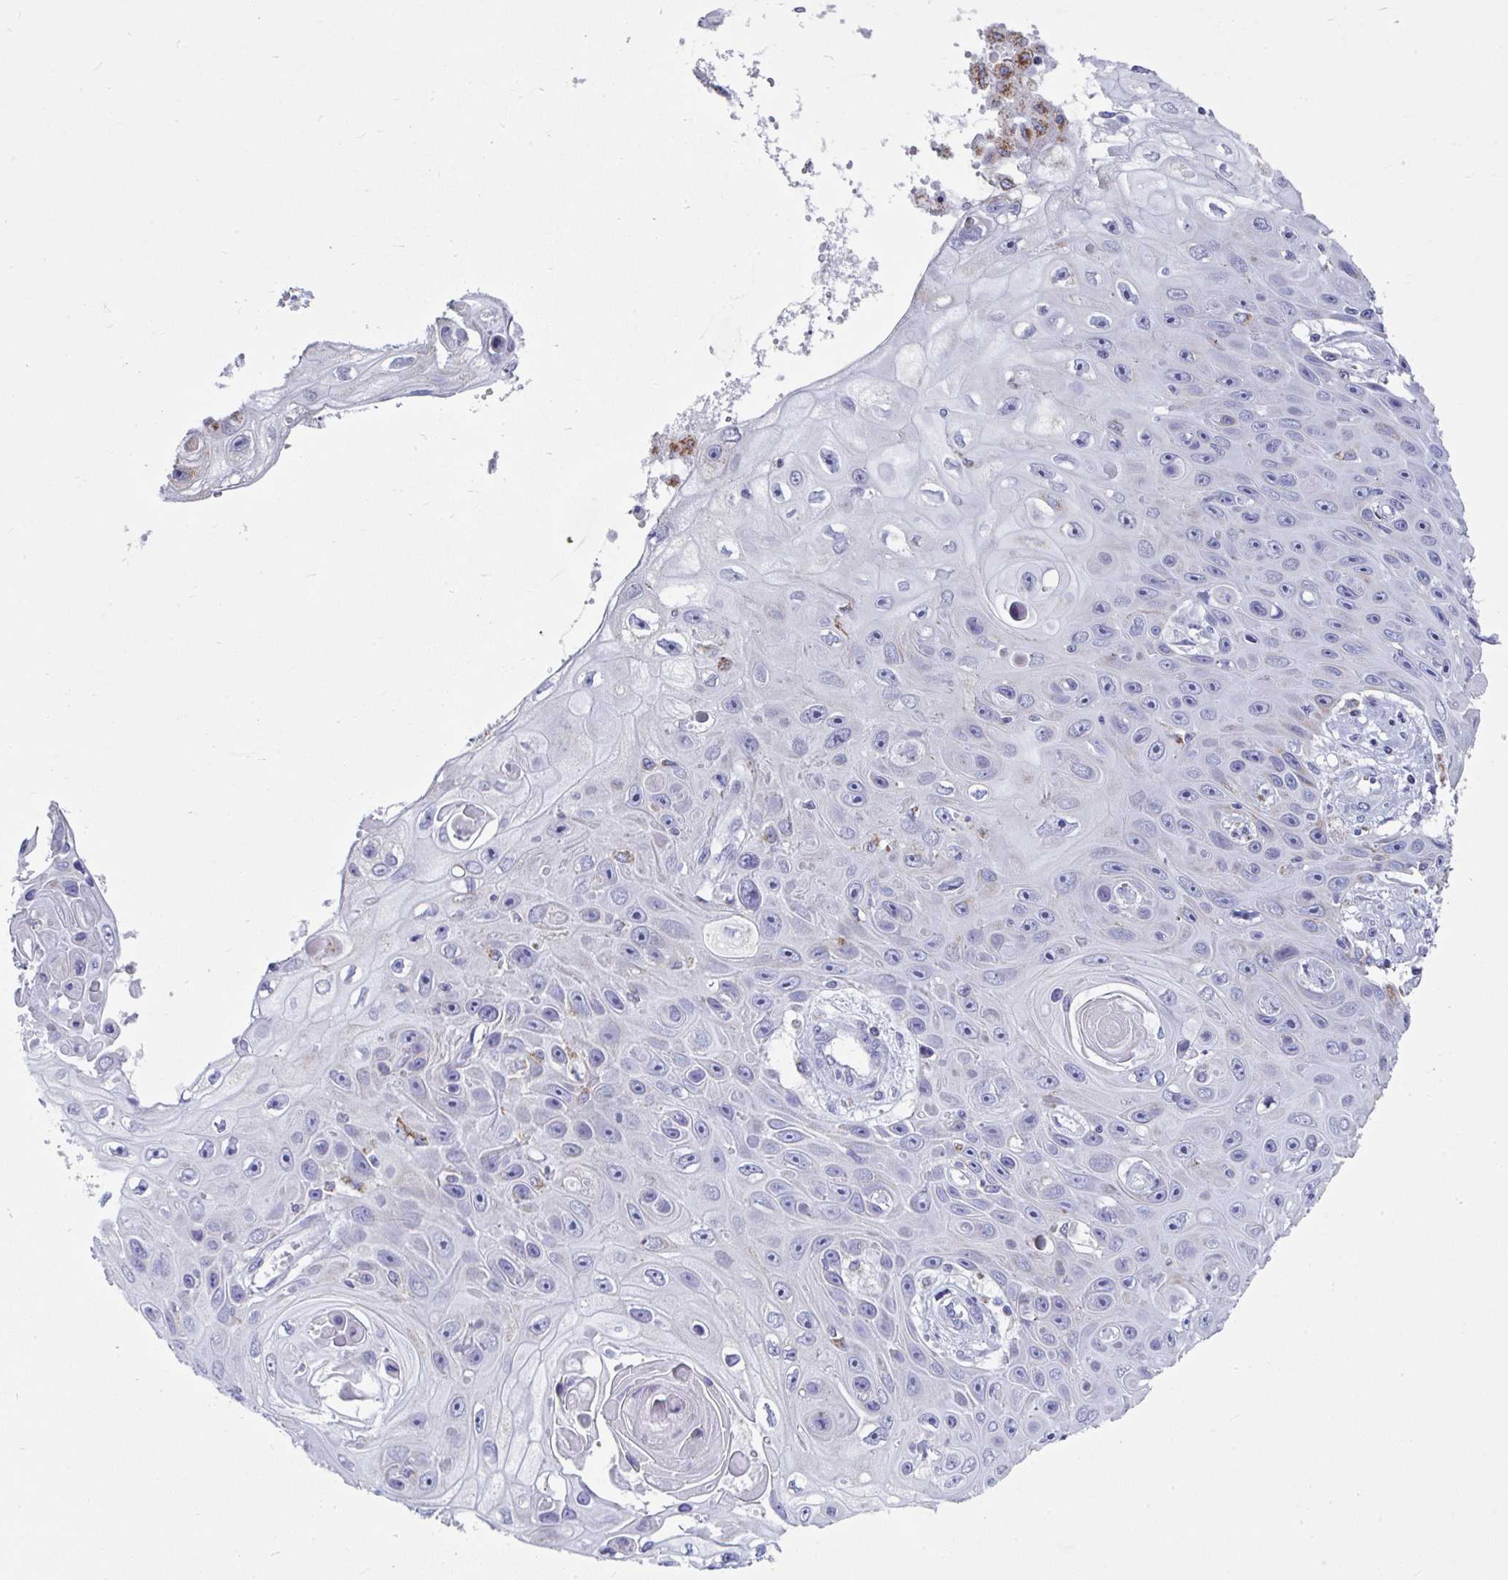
{"staining": {"intensity": "weak", "quantity": "<25%", "location": "cytoplasmic/membranous"}, "tissue": "skin cancer", "cell_type": "Tumor cells", "image_type": "cancer", "snomed": [{"axis": "morphology", "description": "Squamous cell carcinoma, NOS"}, {"axis": "topography", "description": "Skin"}], "caption": "A histopathology image of skin cancer stained for a protein displays no brown staining in tumor cells.", "gene": "MGAM2", "patient": {"sex": "male", "age": 82}}